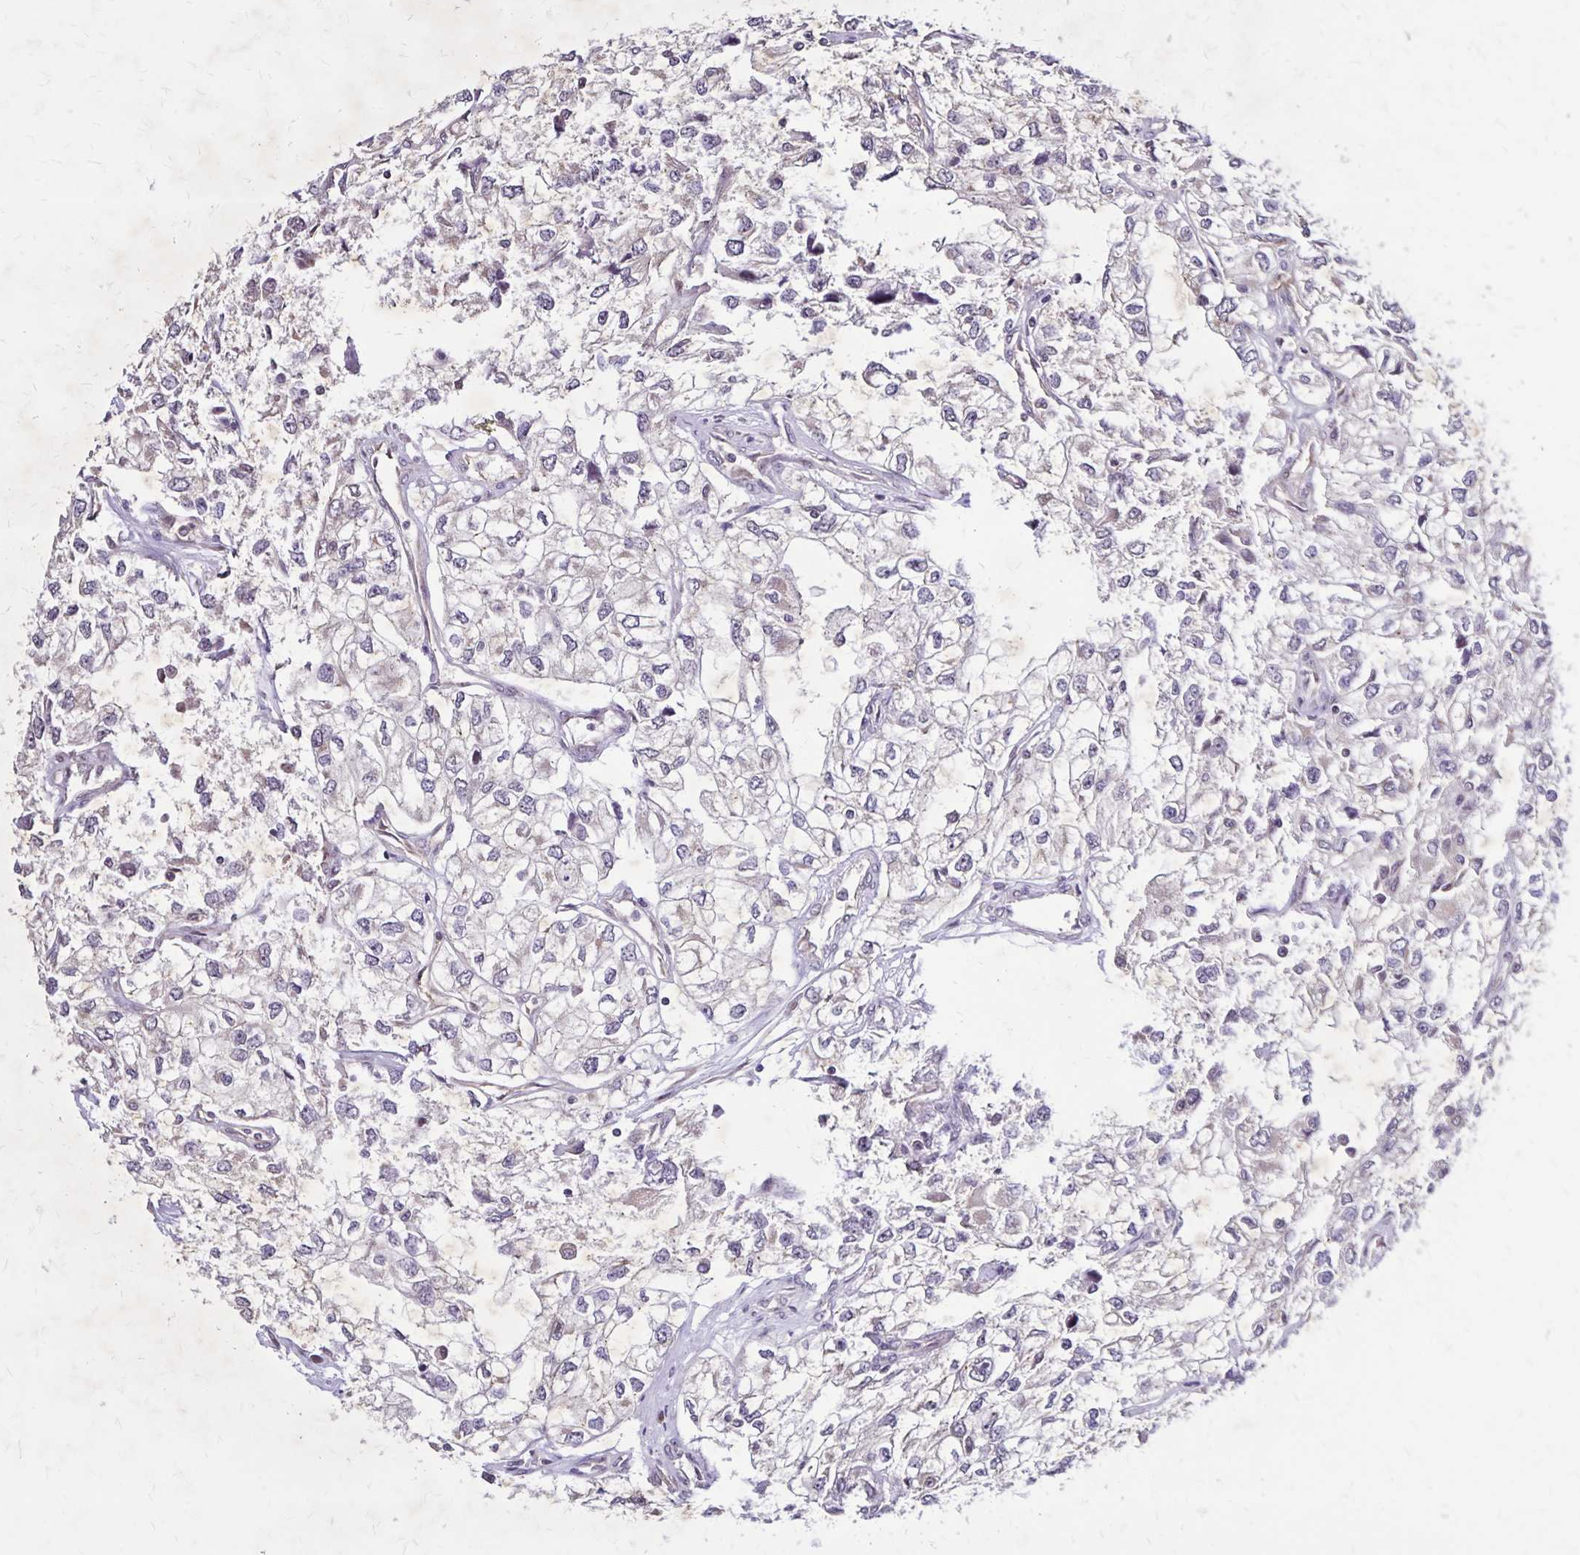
{"staining": {"intensity": "negative", "quantity": "none", "location": "none"}, "tissue": "renal cancer", "cell_type": "Tumor cells", "image_type": "cancer", "snomed": [{"axis": "morphology", "description": "Adenocarcinoma, NOS"}, {"axis": "topography", "description": "Kidney"}], "caption": "Tumor cells are negative for protein expression in human renal adenocarcinoma.", "gene": "NFS1", "patient": {"sex": "female", "age": 59}}